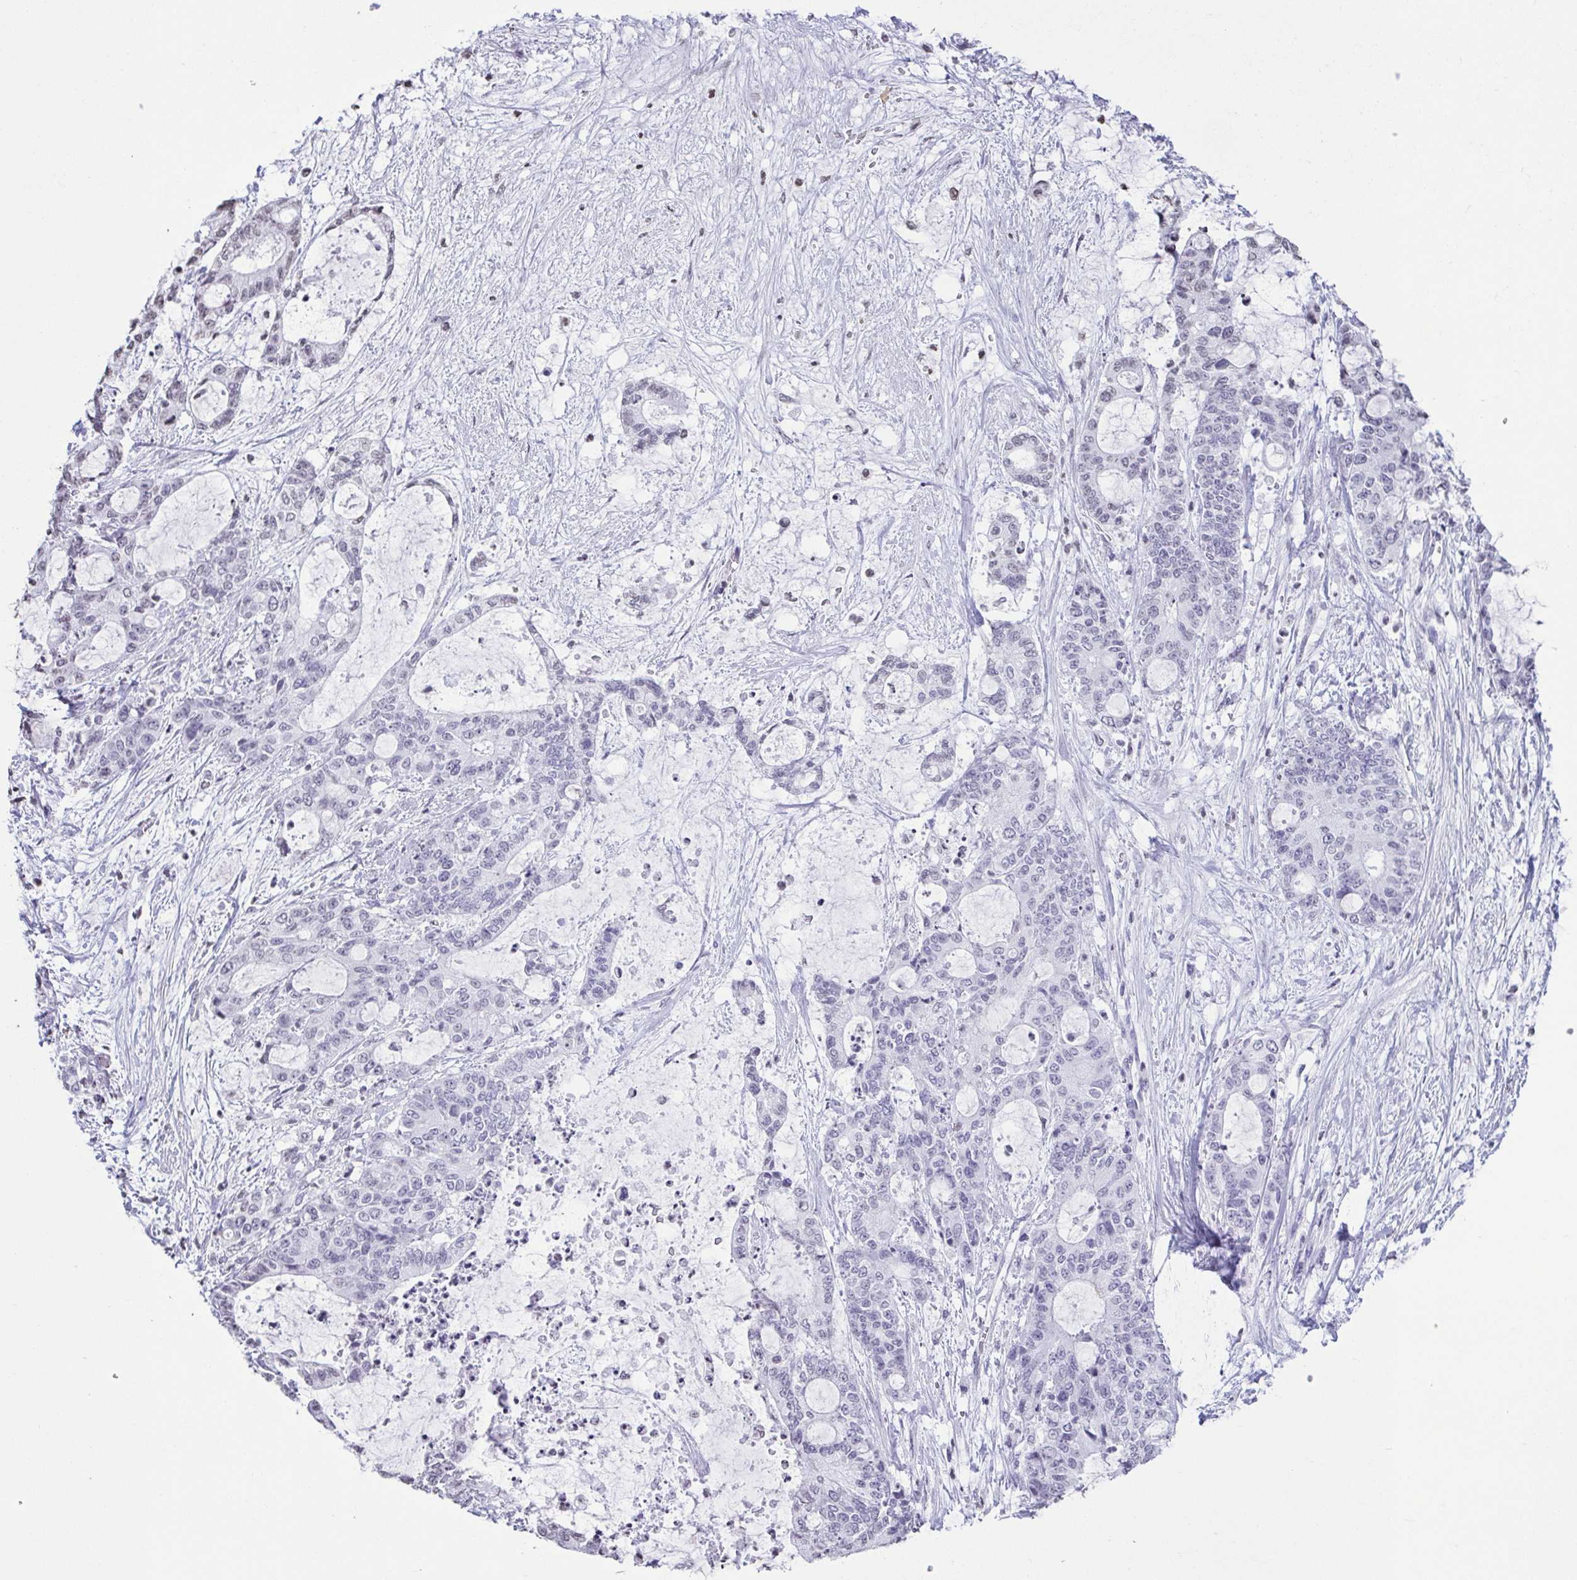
{"staining": {"intensity": "negative", "quantity": "none", "location": "none"}, "tissue": "liver cancer", "cell_type": "Tumor cells", "image_type": "cancer", "snomed": [{"axis": "morphology", "description": "Normal tissue, NOS"}, {"axis": "morphology", "description": "Cholangiocarcinoma"}, {"axis": "topography", "description": "Liver"}, {"axis": "topography", "description": "Peripheral nerve tissue"}], "caption": "Liver cancer (cholangiocarcinoma) was stained to show a protein in brown. There is no significant staining in tumor cells. (Brightfield microscopy of DAB (3,3'-diaminobenzidine) immunohistochemistry at high magnification).", "gene": "VCY1B", "patient": {"sex": "female", "age": 73}}